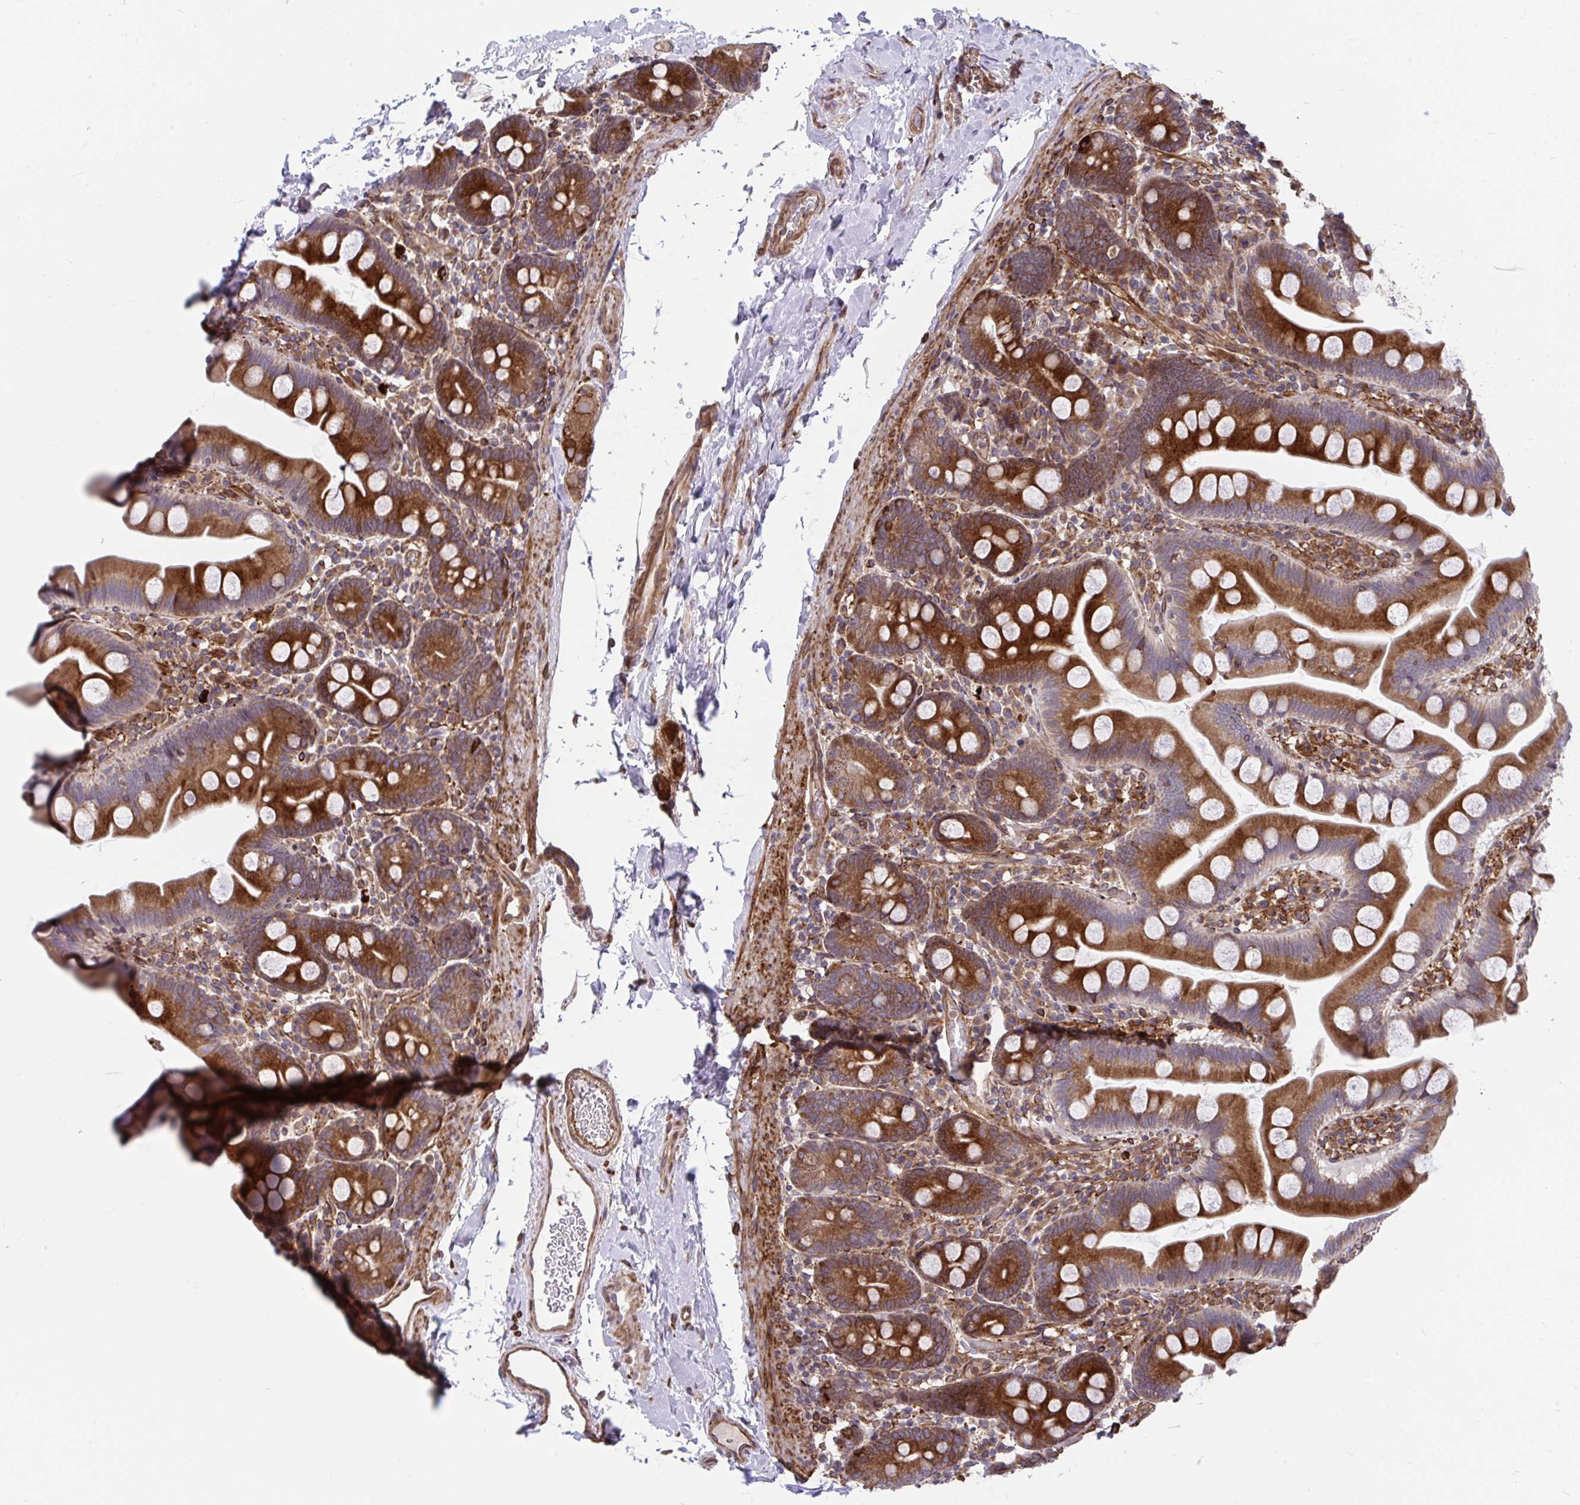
{"staining": {"intensity": "strong", "quantity": ">75%", "location": "cytoplasmic/membranous"}, "tissue": "small intestine", "cell_type": "Glandular cells", "image_type": "normal", "snomed": [{"axis": "morphology", "description": "Normal tissue, NOS"}, {"axis": "topography", "description": "Small intestine"}], "caption": "Immunohistochemical staining of benign small intestine shows high levels of strong cytoplasmic/membranous staining in about >75% of glandular cells. Nuclei are stained in blue.", "gene": "STIM2", "patient": {"sex": "female", "age": 68}}